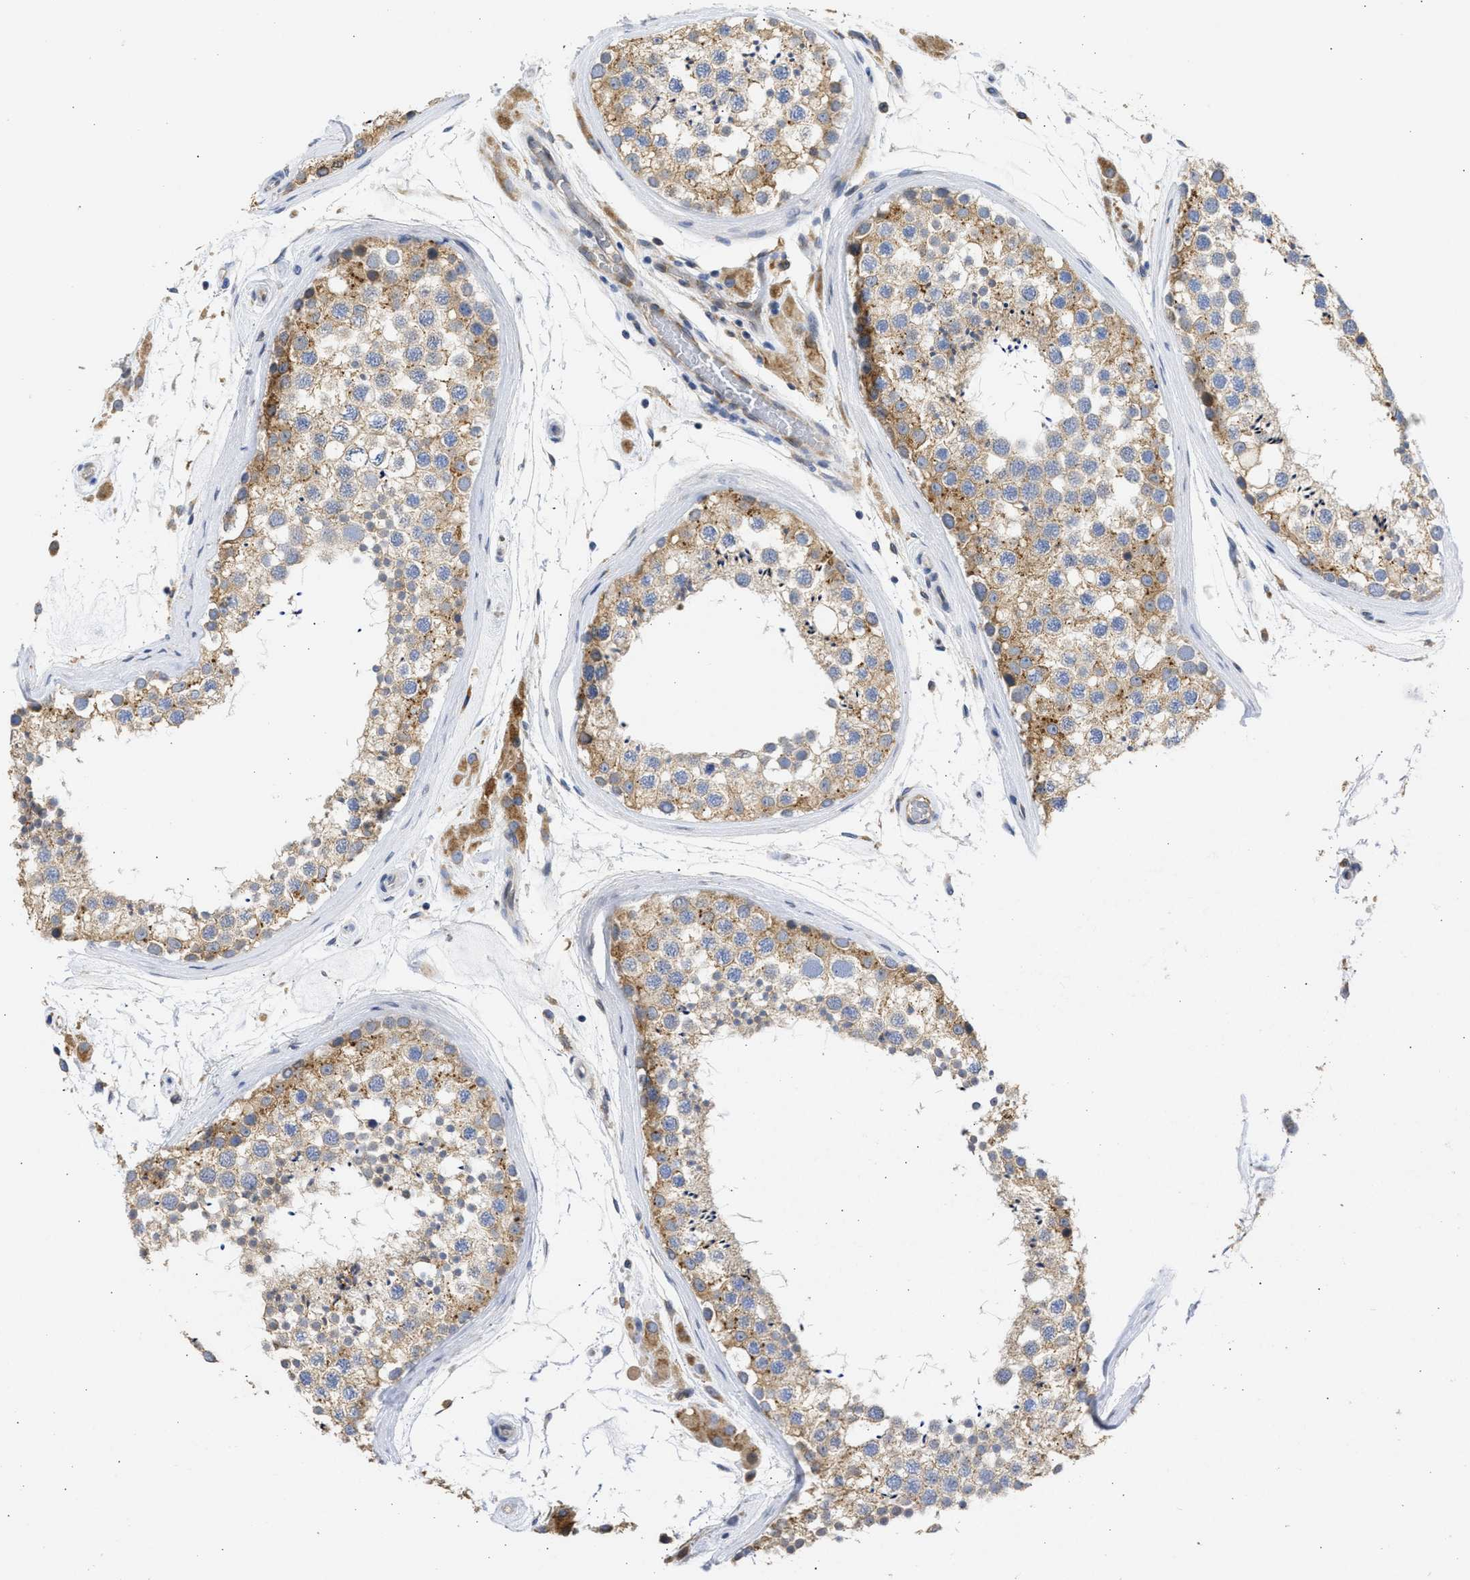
{"staining": {"intensity": "moderate", "quantity": ">75%", "location": "cytoplasmic/membranous"}, "tissue": "testis", "cell_type": "Cells in seminiferous ducts", "image_type": "normal", "snomed": [{"axis": "morphology", "description": "Normal tissue, NOS"}, {"axis": "topography", "description": "Testis"}], "caption": "IHC of unremarkable human testis demonstrates medium levels of moderate cytoplasmic/membranous staining in about >75% of cells in seminiferous ducts. Nuclei are stained in blue.", "gene": "TMED1", "patient": {"sex": "male", "age": 46}}